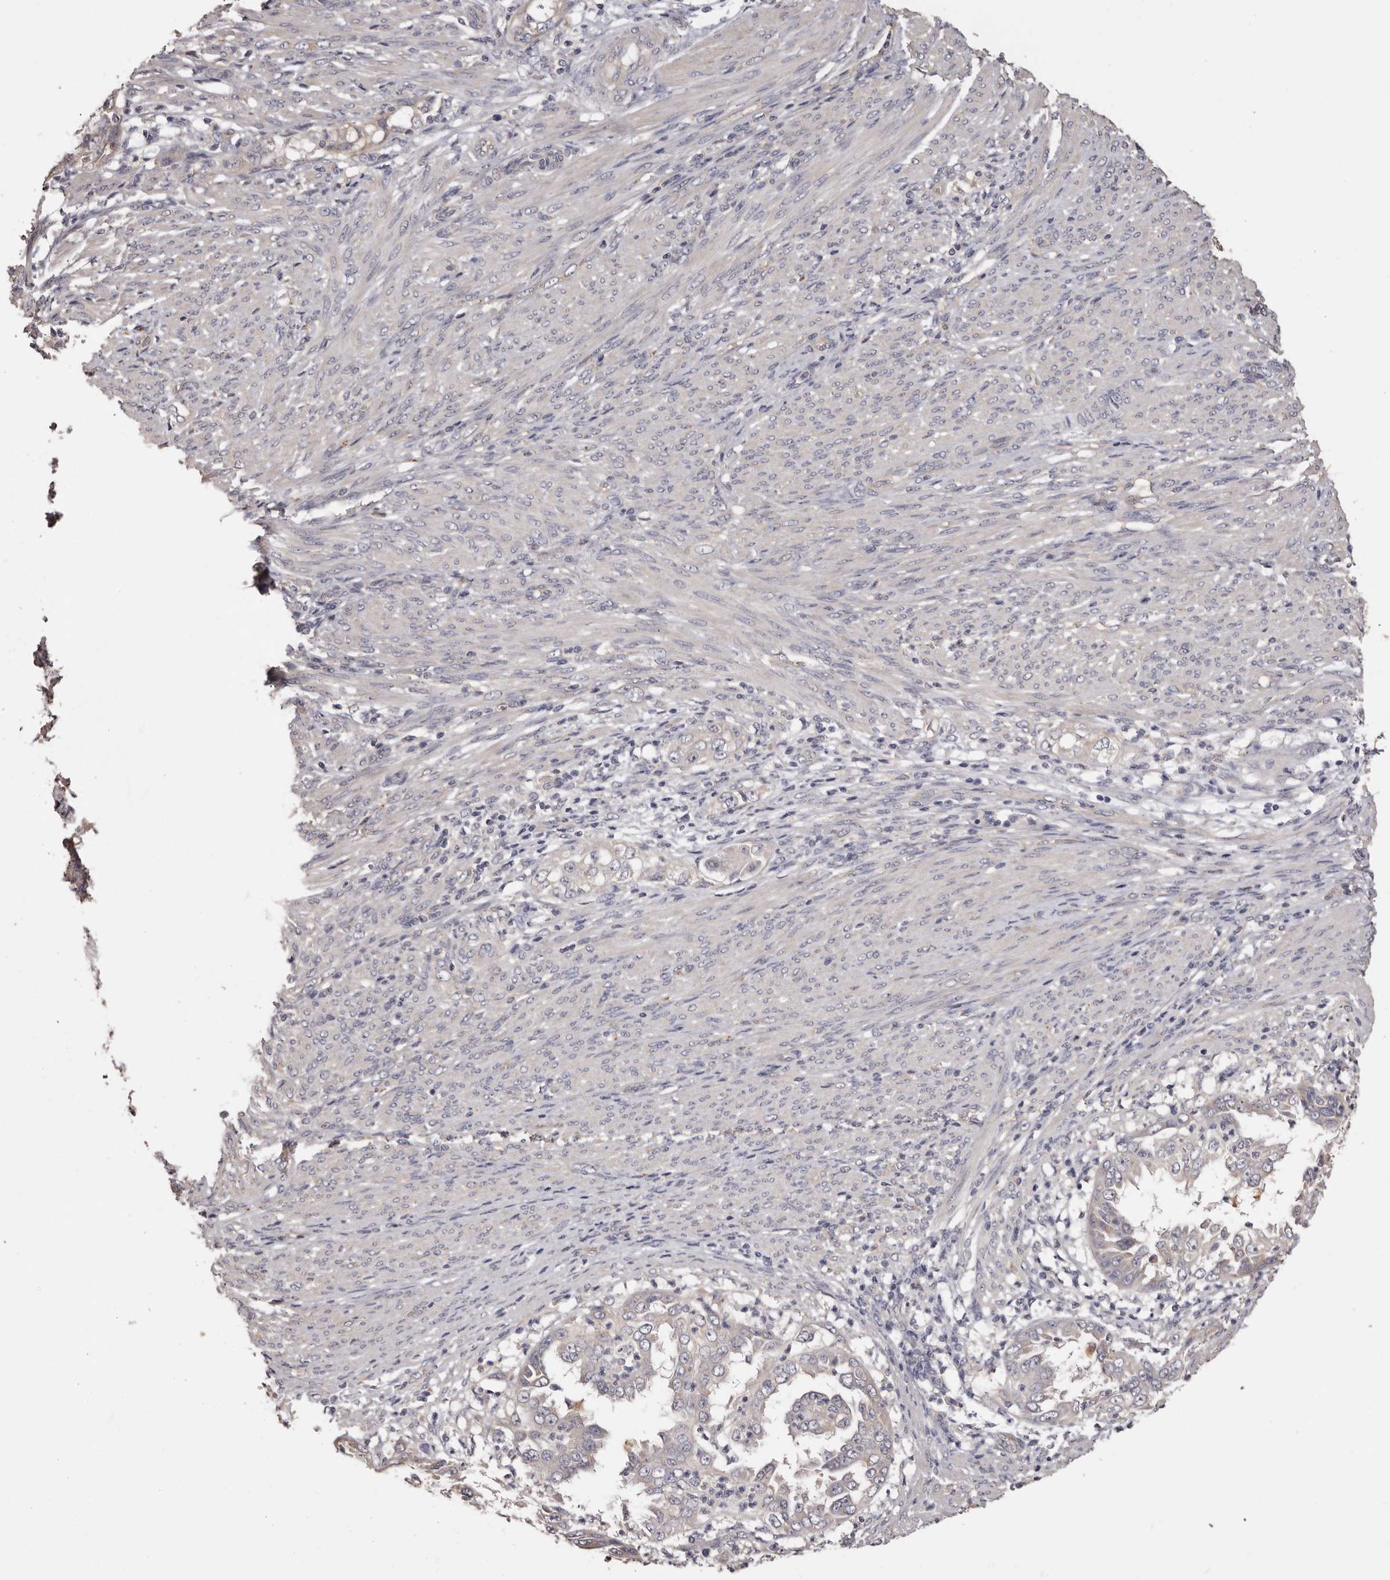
{"staining": {"intensity": "negative", "quantity": "none", "location": "none"}, "tissue": "endometrial cancer", "cell_type": "Tumor cells", "image_type": "cancer", "snomed": [{"axis": "morphology", "description": "Adenocarcinoma, NOS"}, {"axis": "topography", "description": "Endometrium"}], "caption": "Photomicrograph shows no significant protein staining in tumor cells of adenocarcinoma (endometrial).", "gene": "ETNK1", "patient": {"sex": "female", "age": 85}}